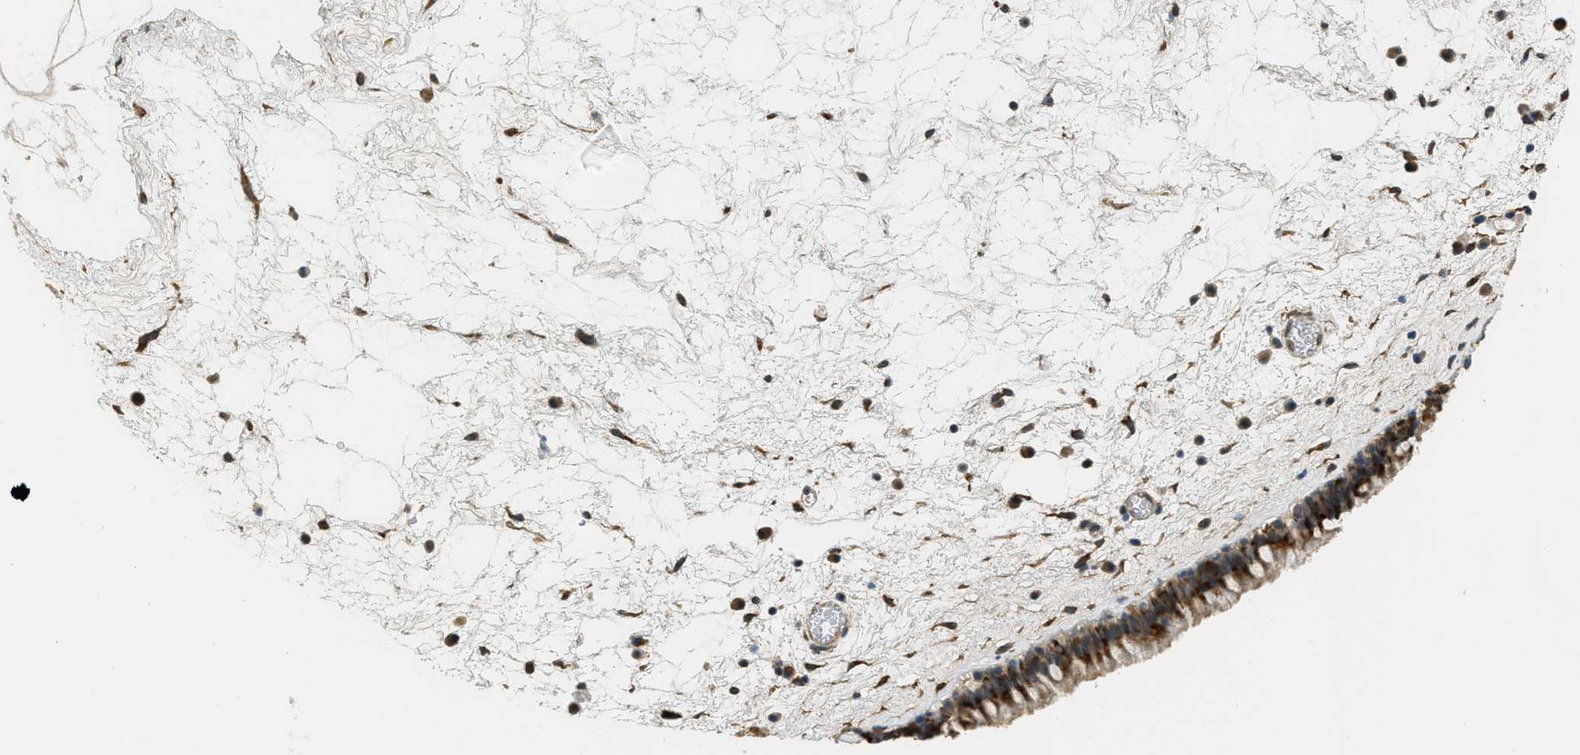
{"staining": {"intensity": "strong", "quantity": ">75%", "location": "cytoplasmic/membranous"}, "tissue": "nasopharynx", "cell_type": "Respiratory epithelial cells", "image_type": "normal", "snomed": [{"axis": "morphology", "description": "Normal tissue, NOS"}, {"axis": "morphology", "description": "Inflammation, NOS"}, {"axis": "topography", "description": "Nasopharynx"}], "caption": "DAB (3,3'-diaminobenzidine) immunohistochemical staining of normal nasopharynx demonstrates strong cytoplasmic/membranous protein expression in about >75% of respiratory epithelial cells.", "gene": "IGF2BP2", "patient": {"sex": "male", "age": 48}}